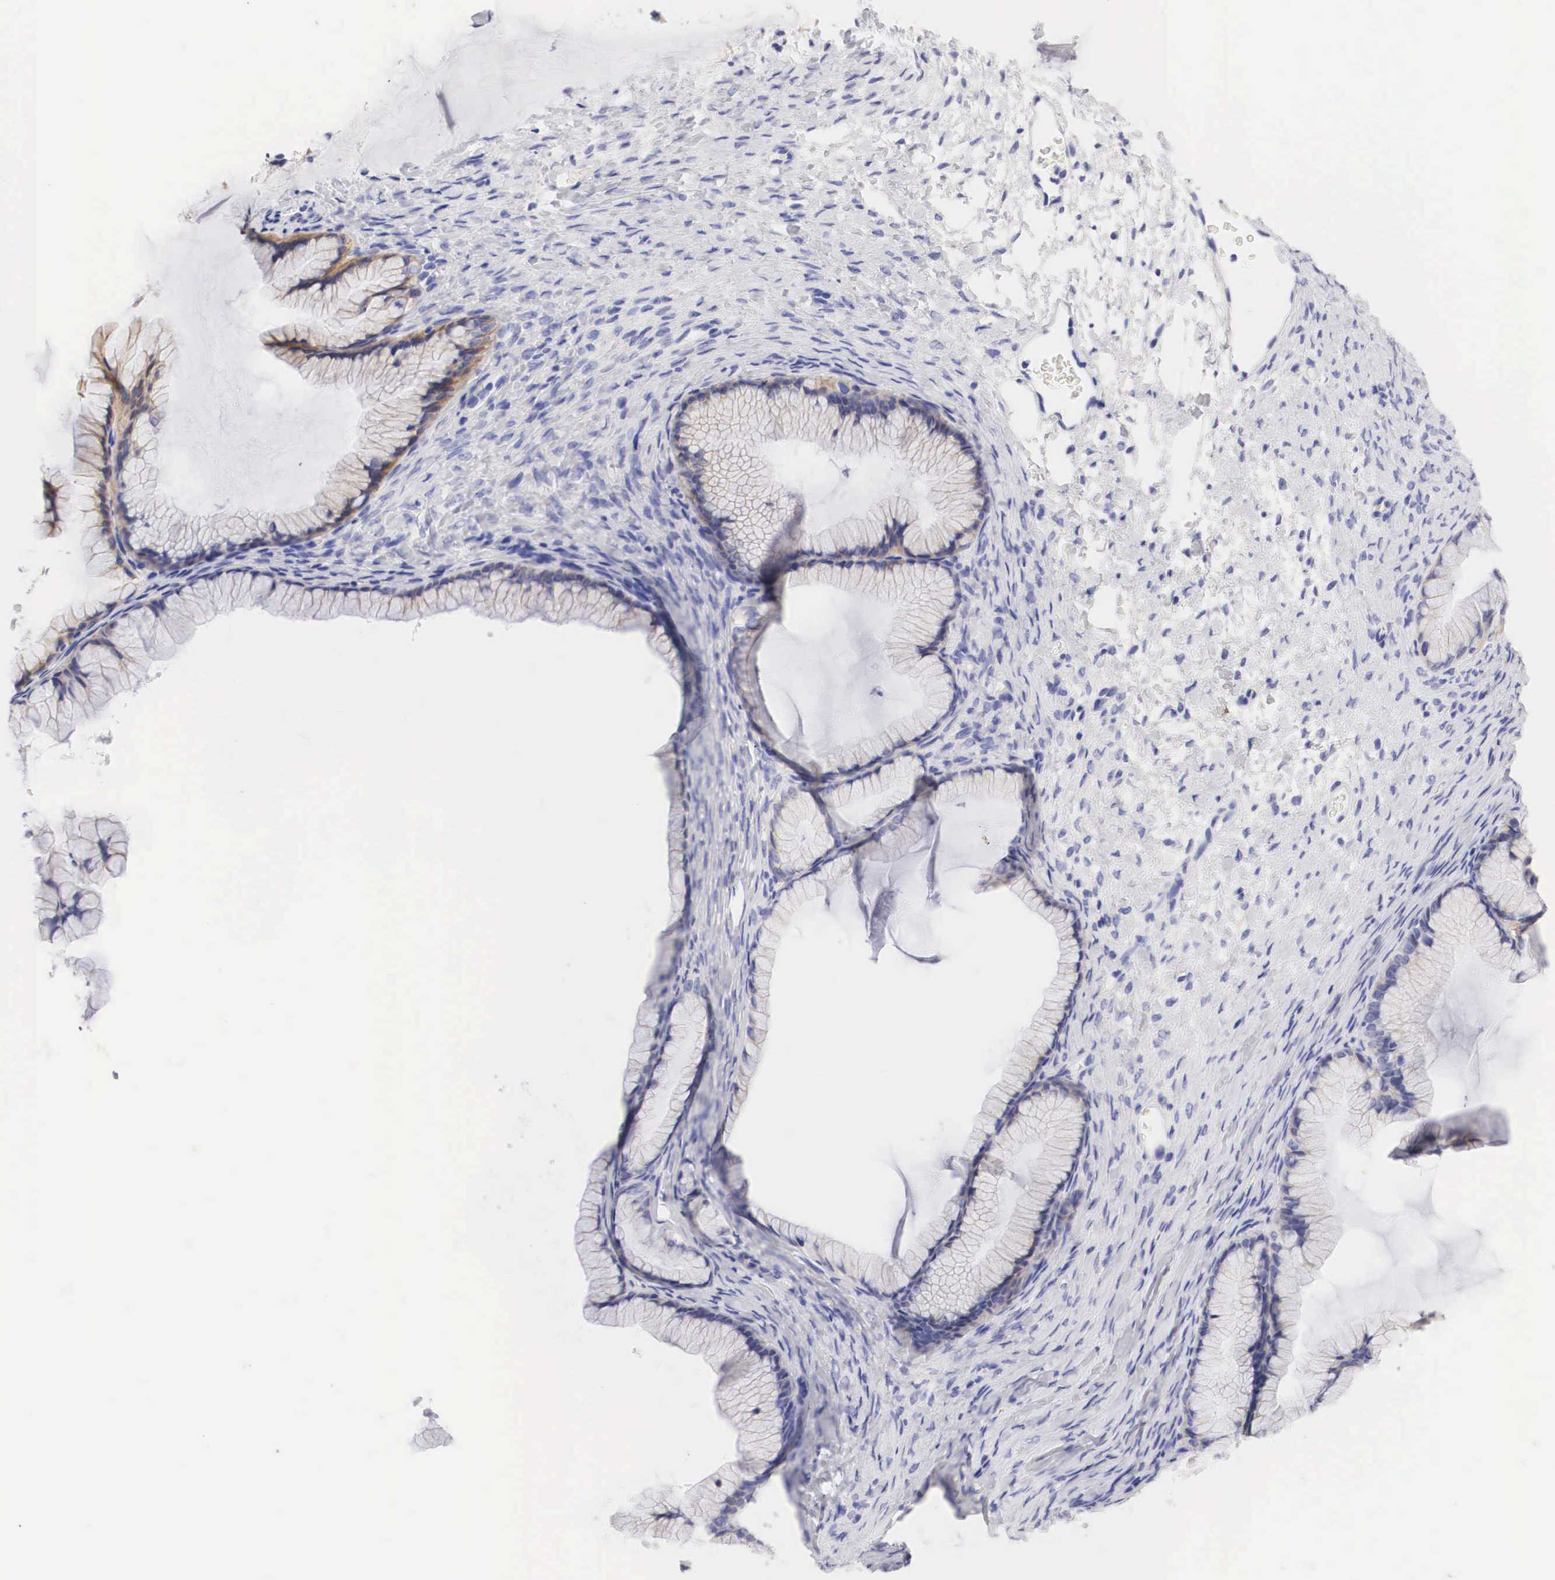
{"staining": {"intensity": "moderate", "quantity": "<25%", "location": "cytoplasmic/membranous"}, "tissue": "ovarian cancer", "cell_type": "Tumor cells", "image_type": "cancer", "snomed": [{"axis": "morphology", "description": "Cystadenocarcinoma, mucinous, NOS"}, {"axis": "topography", "description": "Ovary"}], "caption": "Protein expression by immunohistochemistry (IHC) demonstrates moderate cytoplasmic/membranous staining in about <25% of tumor cells in ovarian mucinous cystadenocarcinoma.", "gene": "ERBB2", "patient": {"sex": "female", "age": 41}}